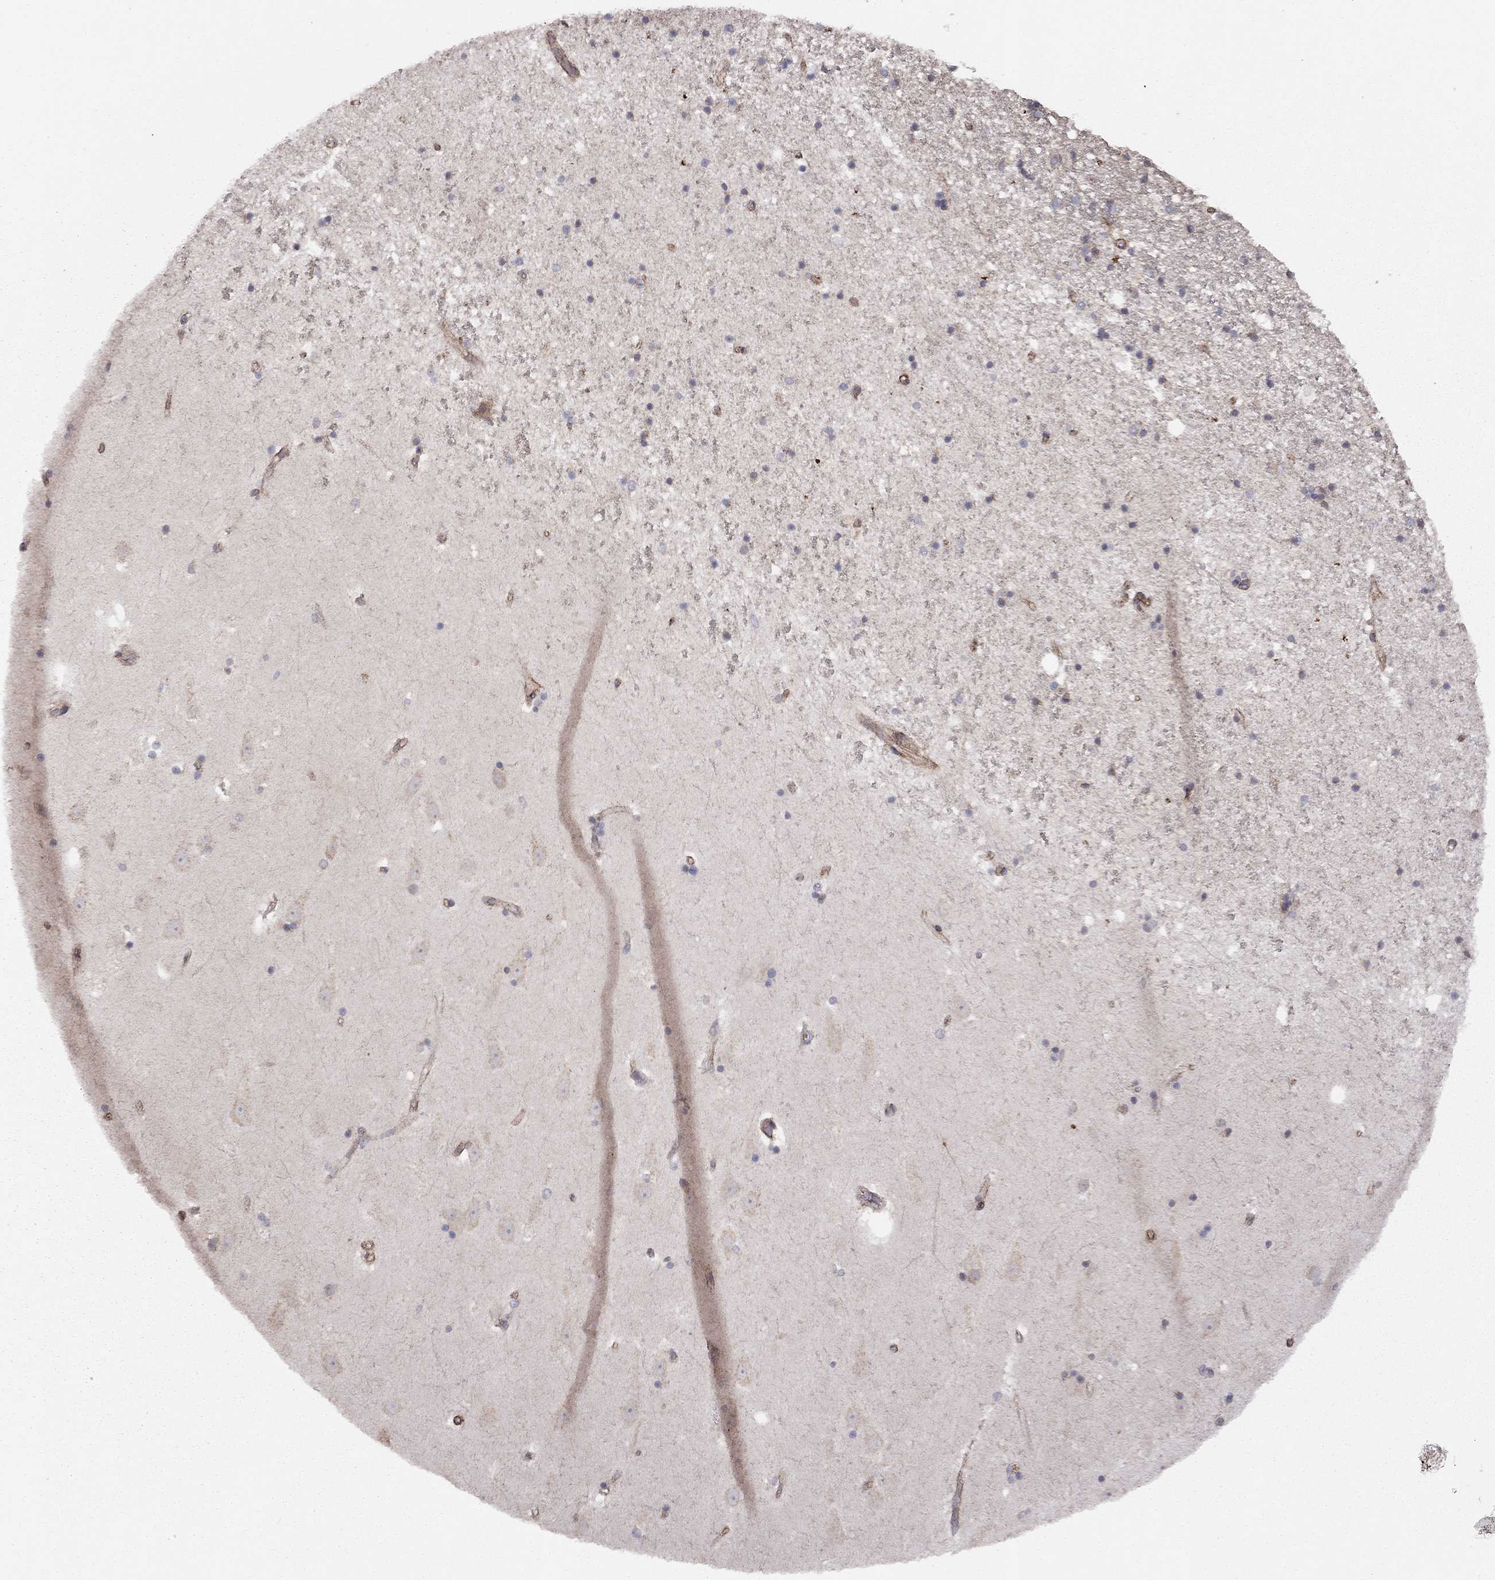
{"staining": {"intensity": "negative", "quantity": "none", "location": "none"}, "tissue": "hippocampus", "cell_type": "Glial cells", "image_type": "normal", "snomed": [{"axis": "morphology", "description": "Normal tissue, NOS"}, {"axis": "topography", "description": "Hippocampus"}], "caption": "A high-resolution photomicrograph shows IHC staining of unremarkable hippocampus, which shows no significant positivity in glial cells.", "gene": "EXOC3L2", "patient": {"sex": "male", "age": 49}}